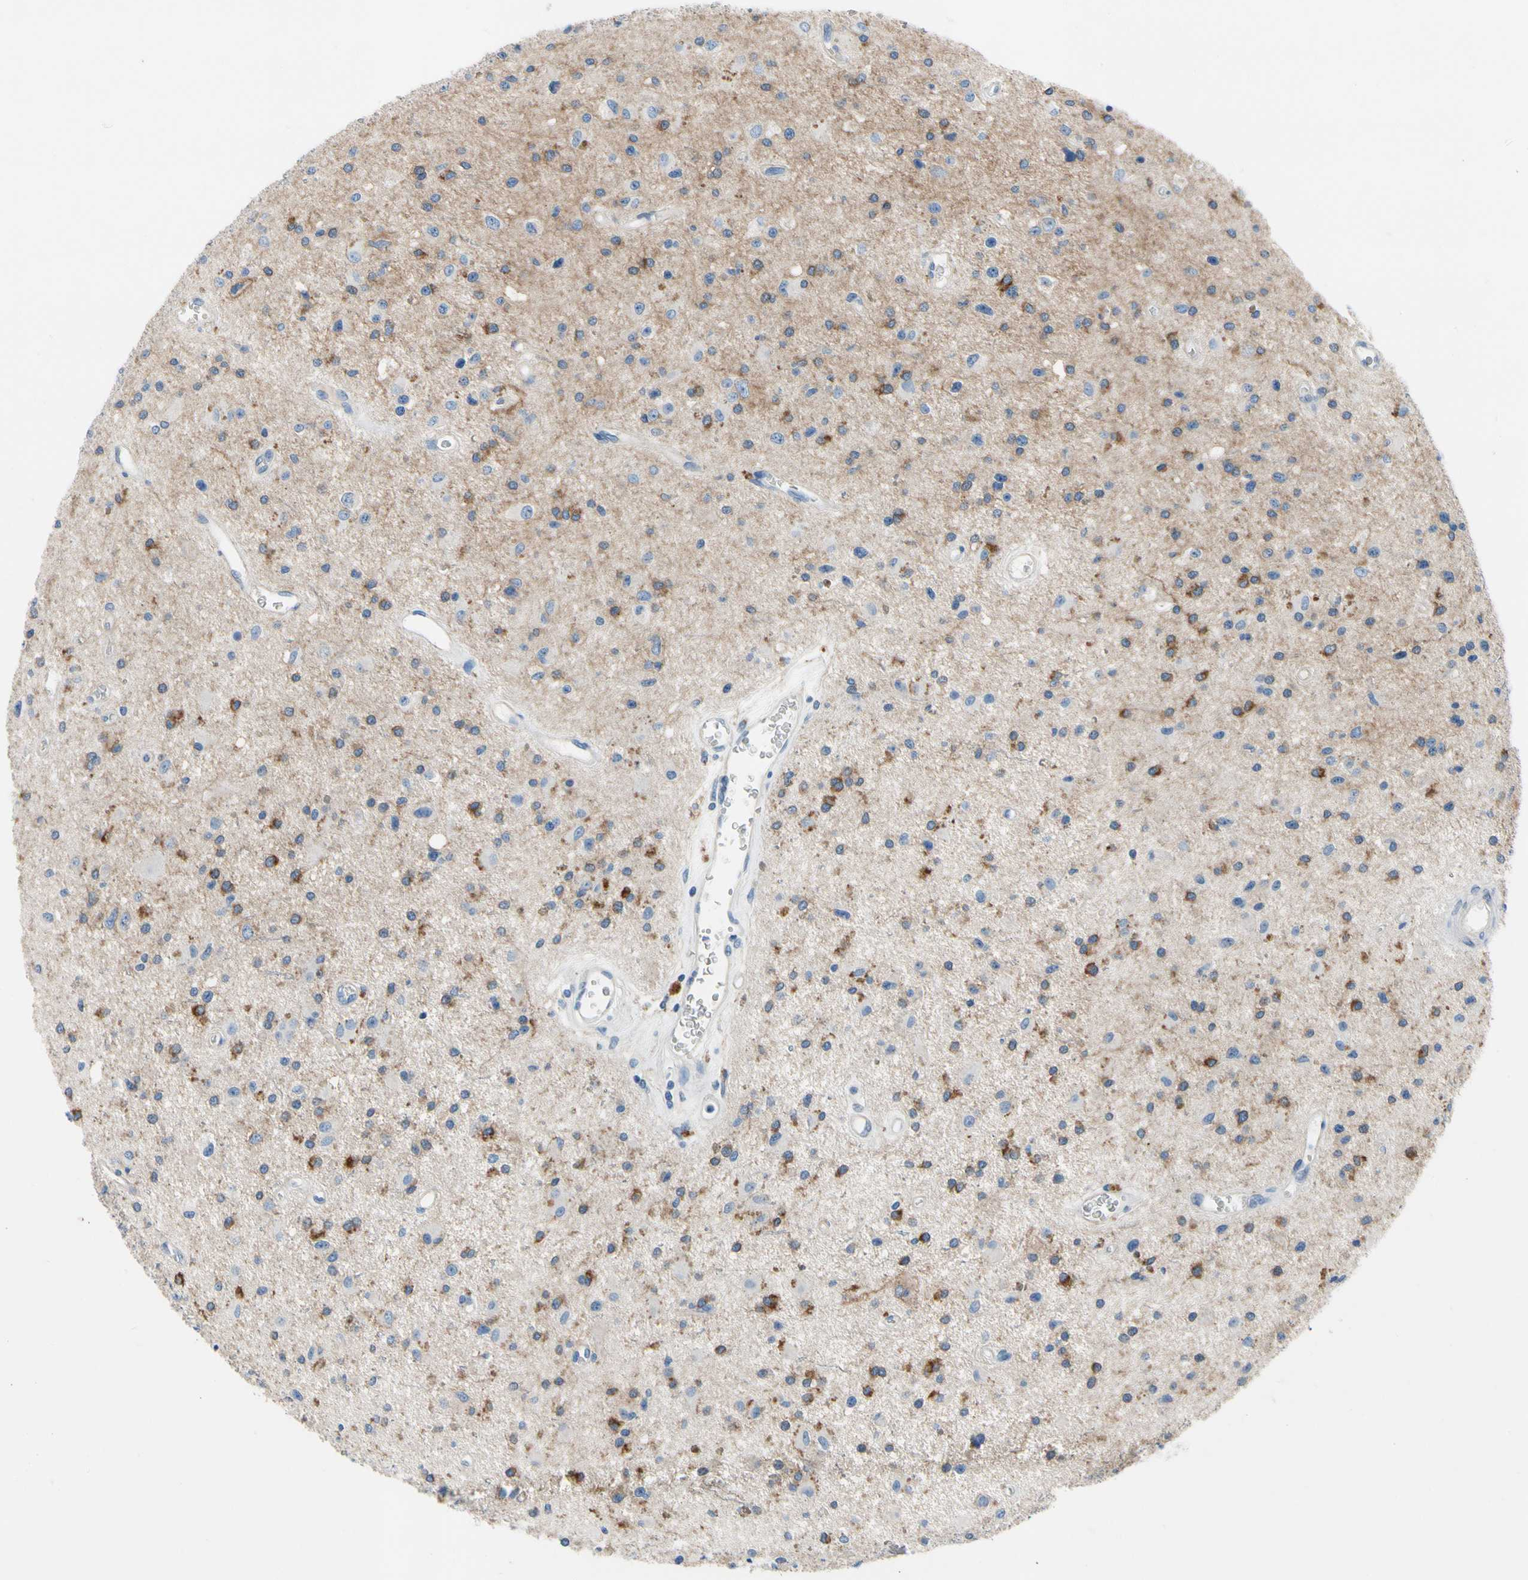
{"staining": {"intensity": "moderate", "quantity": "25%-75%", "location": "cytoplasmic/membranous"}, "tissue": "glioma", "cell_type": "Tumor cells", "image_type": "cancer", "snomed": [{"axis": "morphology", "description": "Glioma, malignant, Low grade"}, {"axis": "topography", "description": "Brain"}], "caption": "This histopathology image exhibits IHC staining of human glioma, with medium moderate cytoplasmic/membranous expression in about 25%-75% of tumor cells.", "gene": "CA14", "patient": {"sex": "male", "age": 58}}